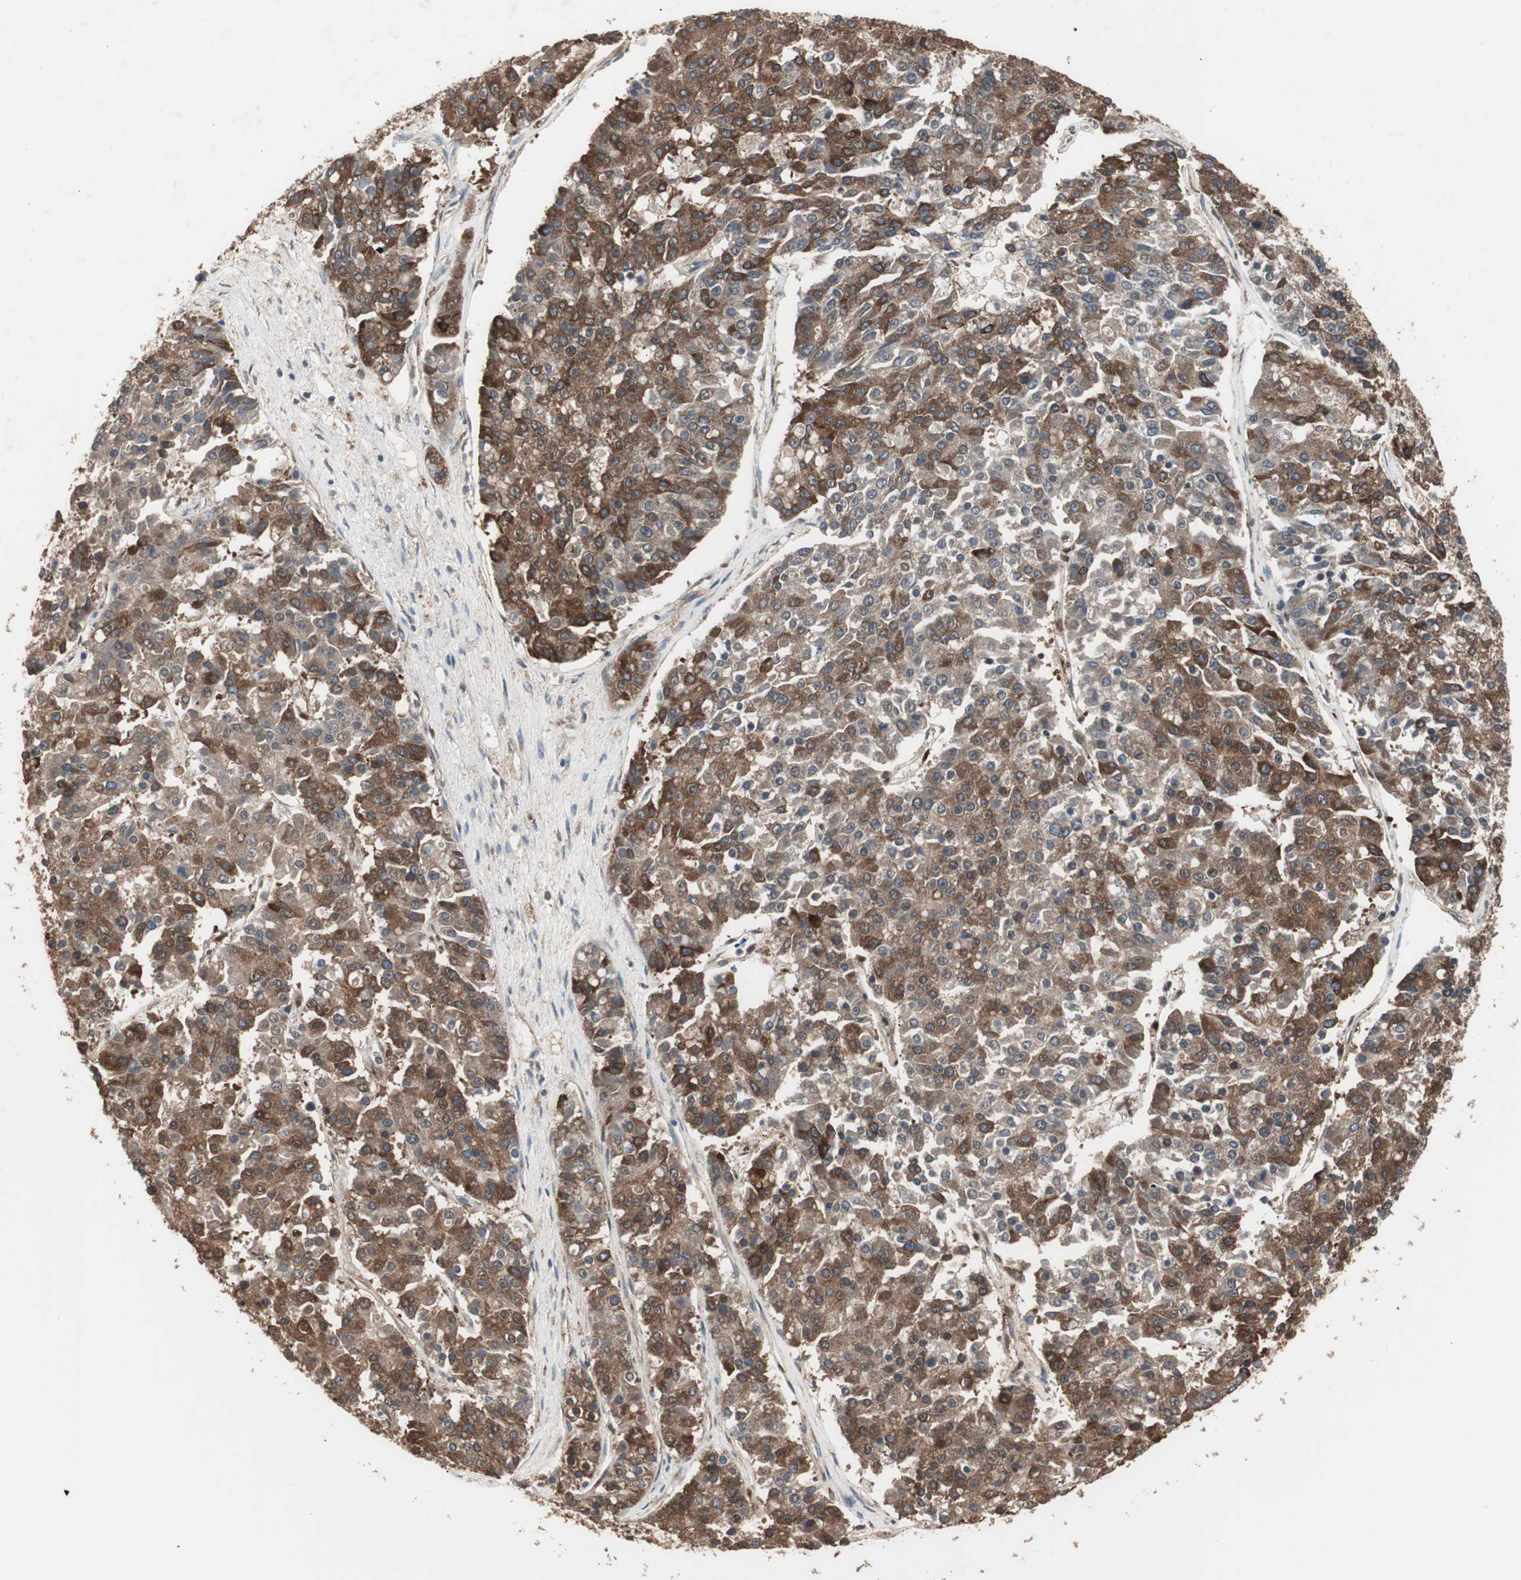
{"staining": {"intensity": "moderate", "quantity": ">75%", "location": "cytoplasmic/membranous"}, "tissue": "pancreatic cancer", "cell_type": "Tumor cells", "image_type": "cancer", "snomed": [{"axis": "morphology", "description": "Adenocarcinoma, NOS"}, {"axis": "topography", "description": "Pancreas"}], "caption": "Human pancreatic cancer (adenocarcinoma) stained with a protein marker exhibits moderate staining in tumor cells.", "gene": "LZTS1", "patient": {"sex": "male", "age": 50}}